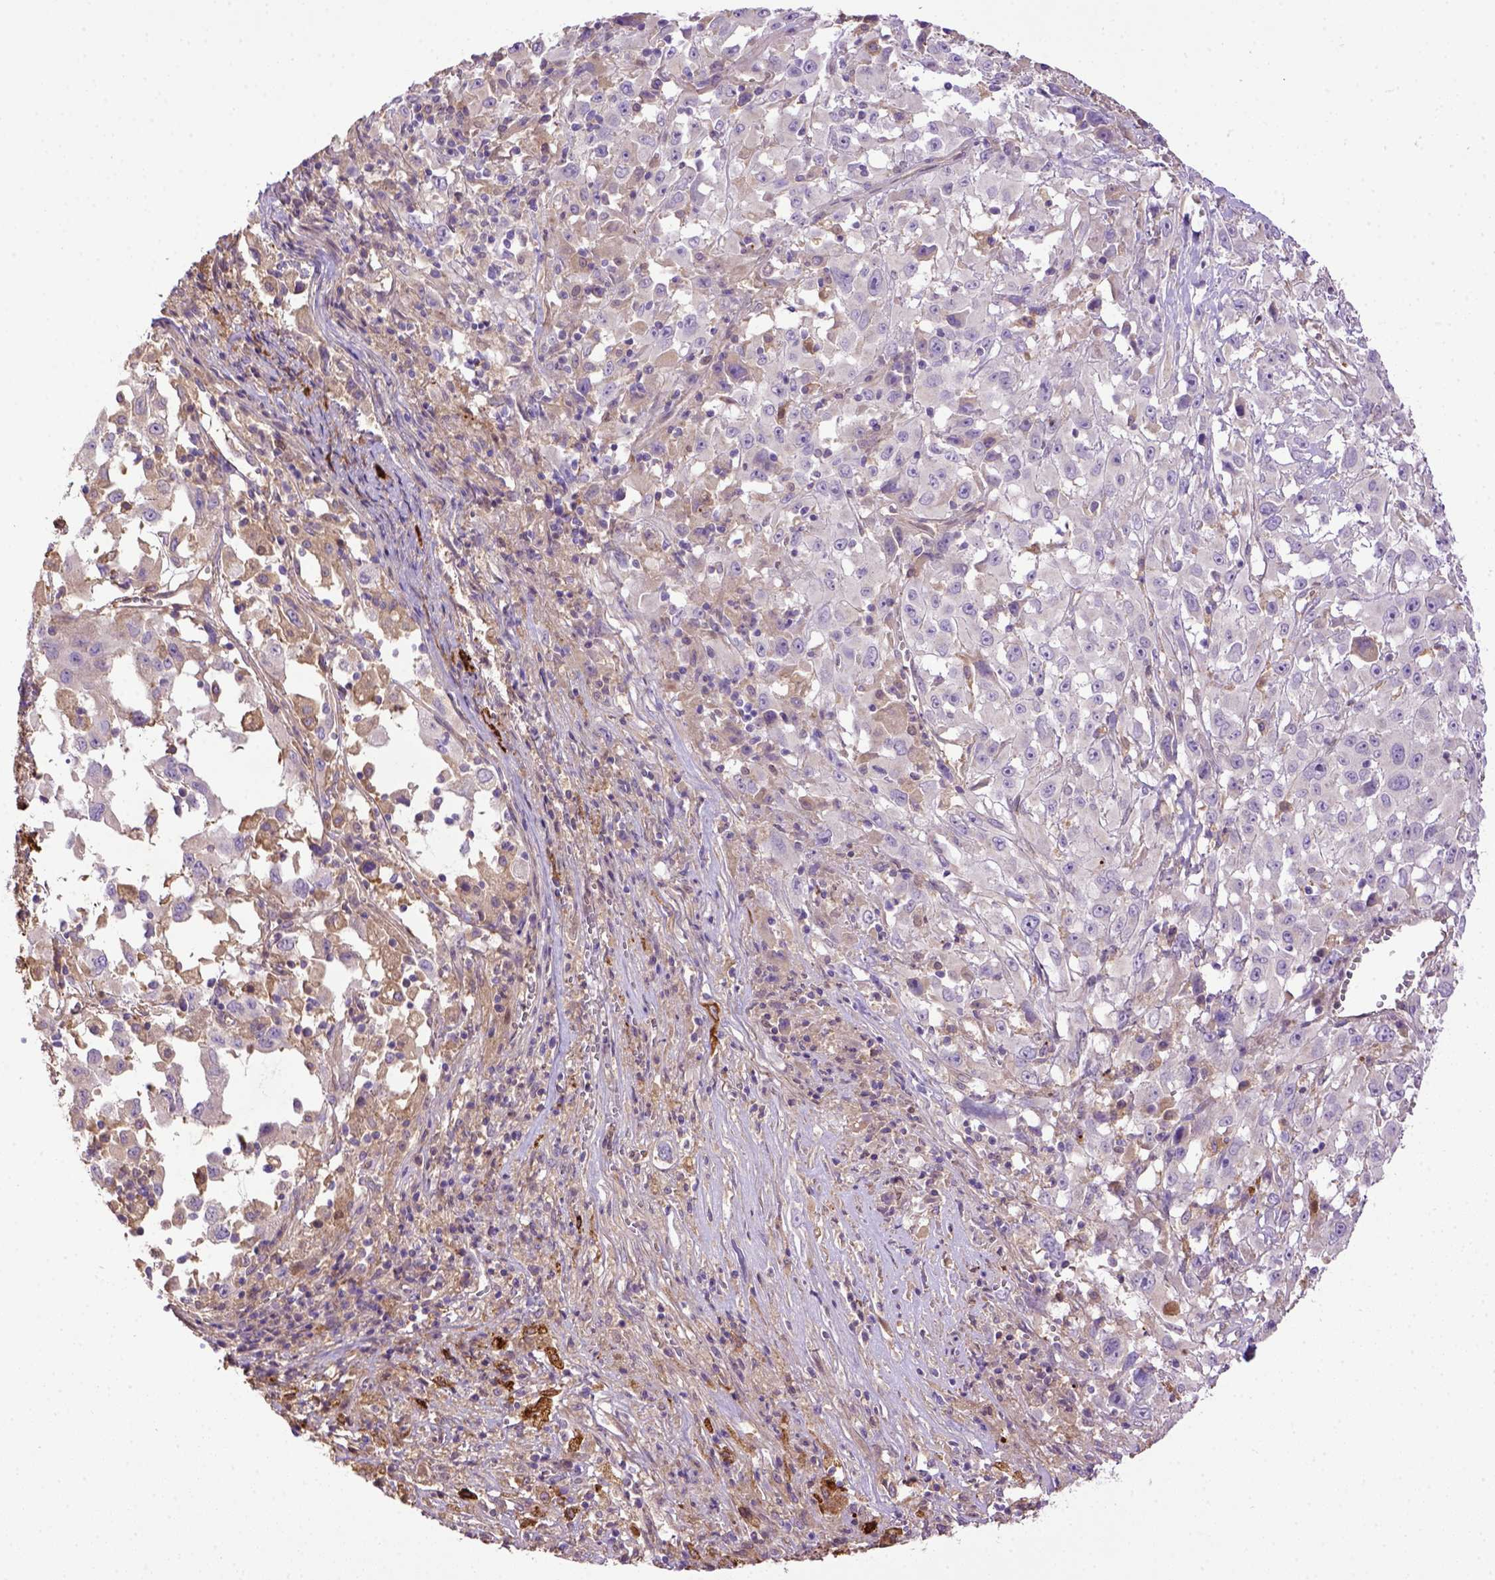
{"staining": {"intensity": "negative", "quantity": "none", "location": "none"}, "tissue": "melanoma", "cell_type": "Tumor cells", "image_type": "cancer", "snomed": [{"axis": "morphology", "description": "Malignant melanoma, Metastatic site"}, {"axis": "topography", "description": "Soft tissue"}], "caption": "IHC image of neoplastic tissue: human melanoma stained with DAB (3,3'-diaminobenzidine) shows no significant protein positivity in tumor cells.", "gene": "DEPDC1B", "patient": {"sex": "male", "age": 50}}